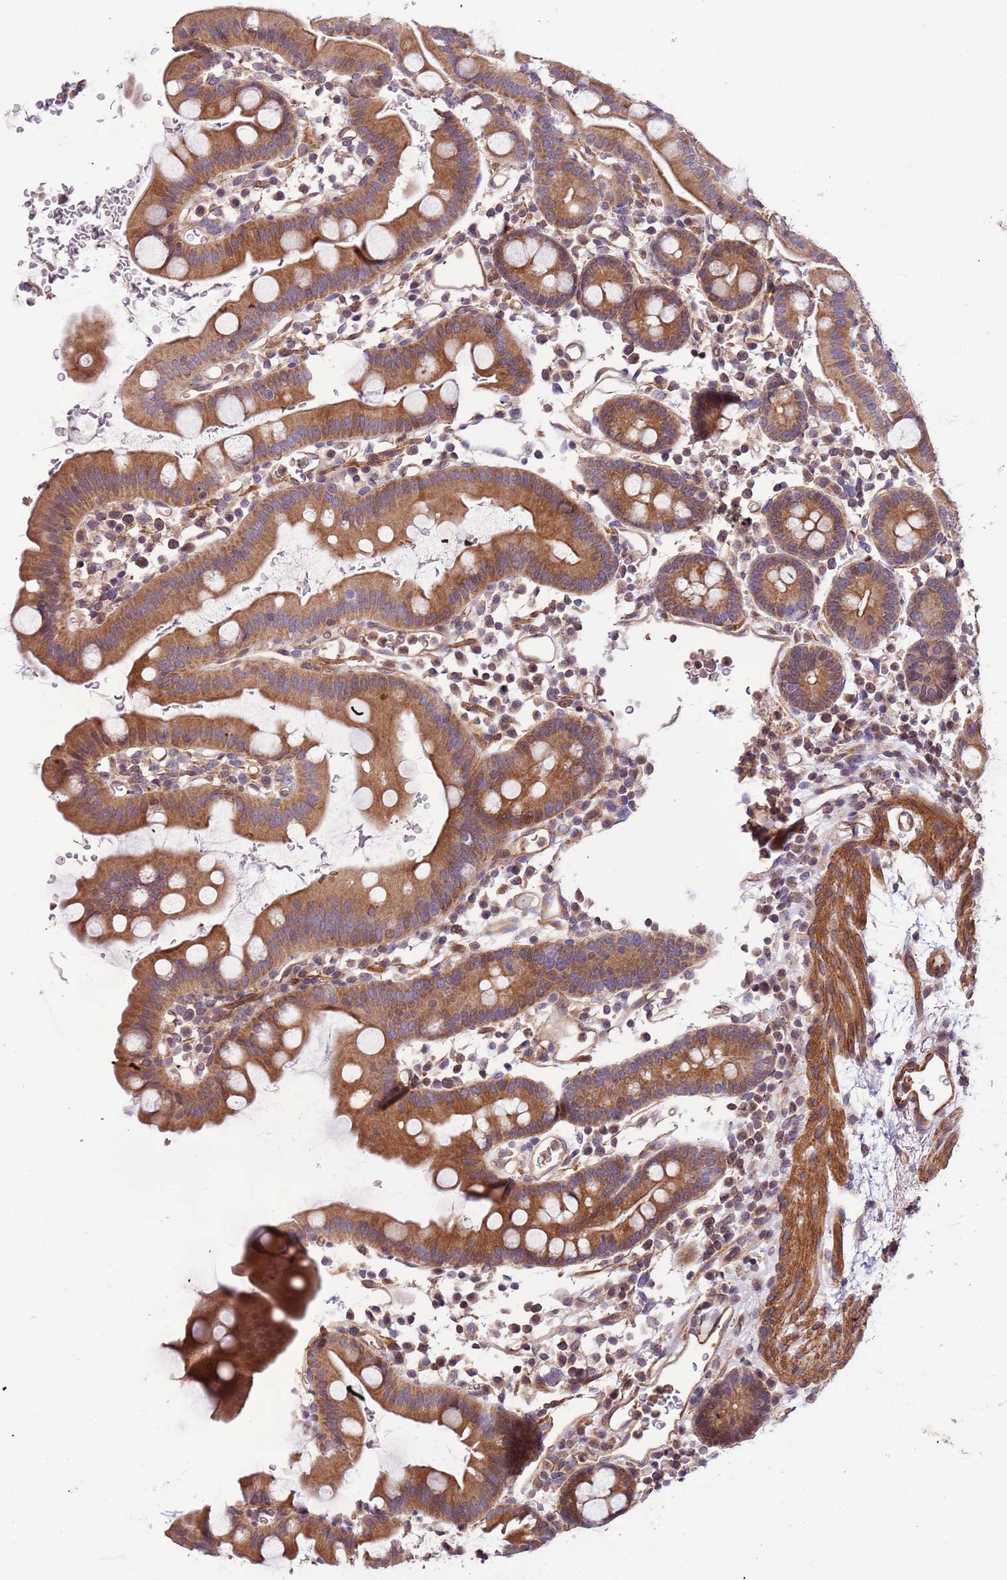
{"staining": {"intensity": "strong", "quantity": ">75%", "location": "cytoplasmic/membranous"}, "tissue": "small intestine", "cell_type": "Glandular cells", "image_type": "normal", "snomed": [{"axis": "morphology", "description": "Normal tissue, NOS"}, {"axis": "topography", "description": "Stomach, upper"}, {"axis": "topography", "description": "Stomach, lower"}, {"axis": "topography", "description": "Small intestine"}], "caption": "Strong cytoplasmic/membranous protein staining is seen in about >75% of glandular cells in small intestine.", "gene": "LAMB4", "patient": {"sex": "male", "age": 68}}